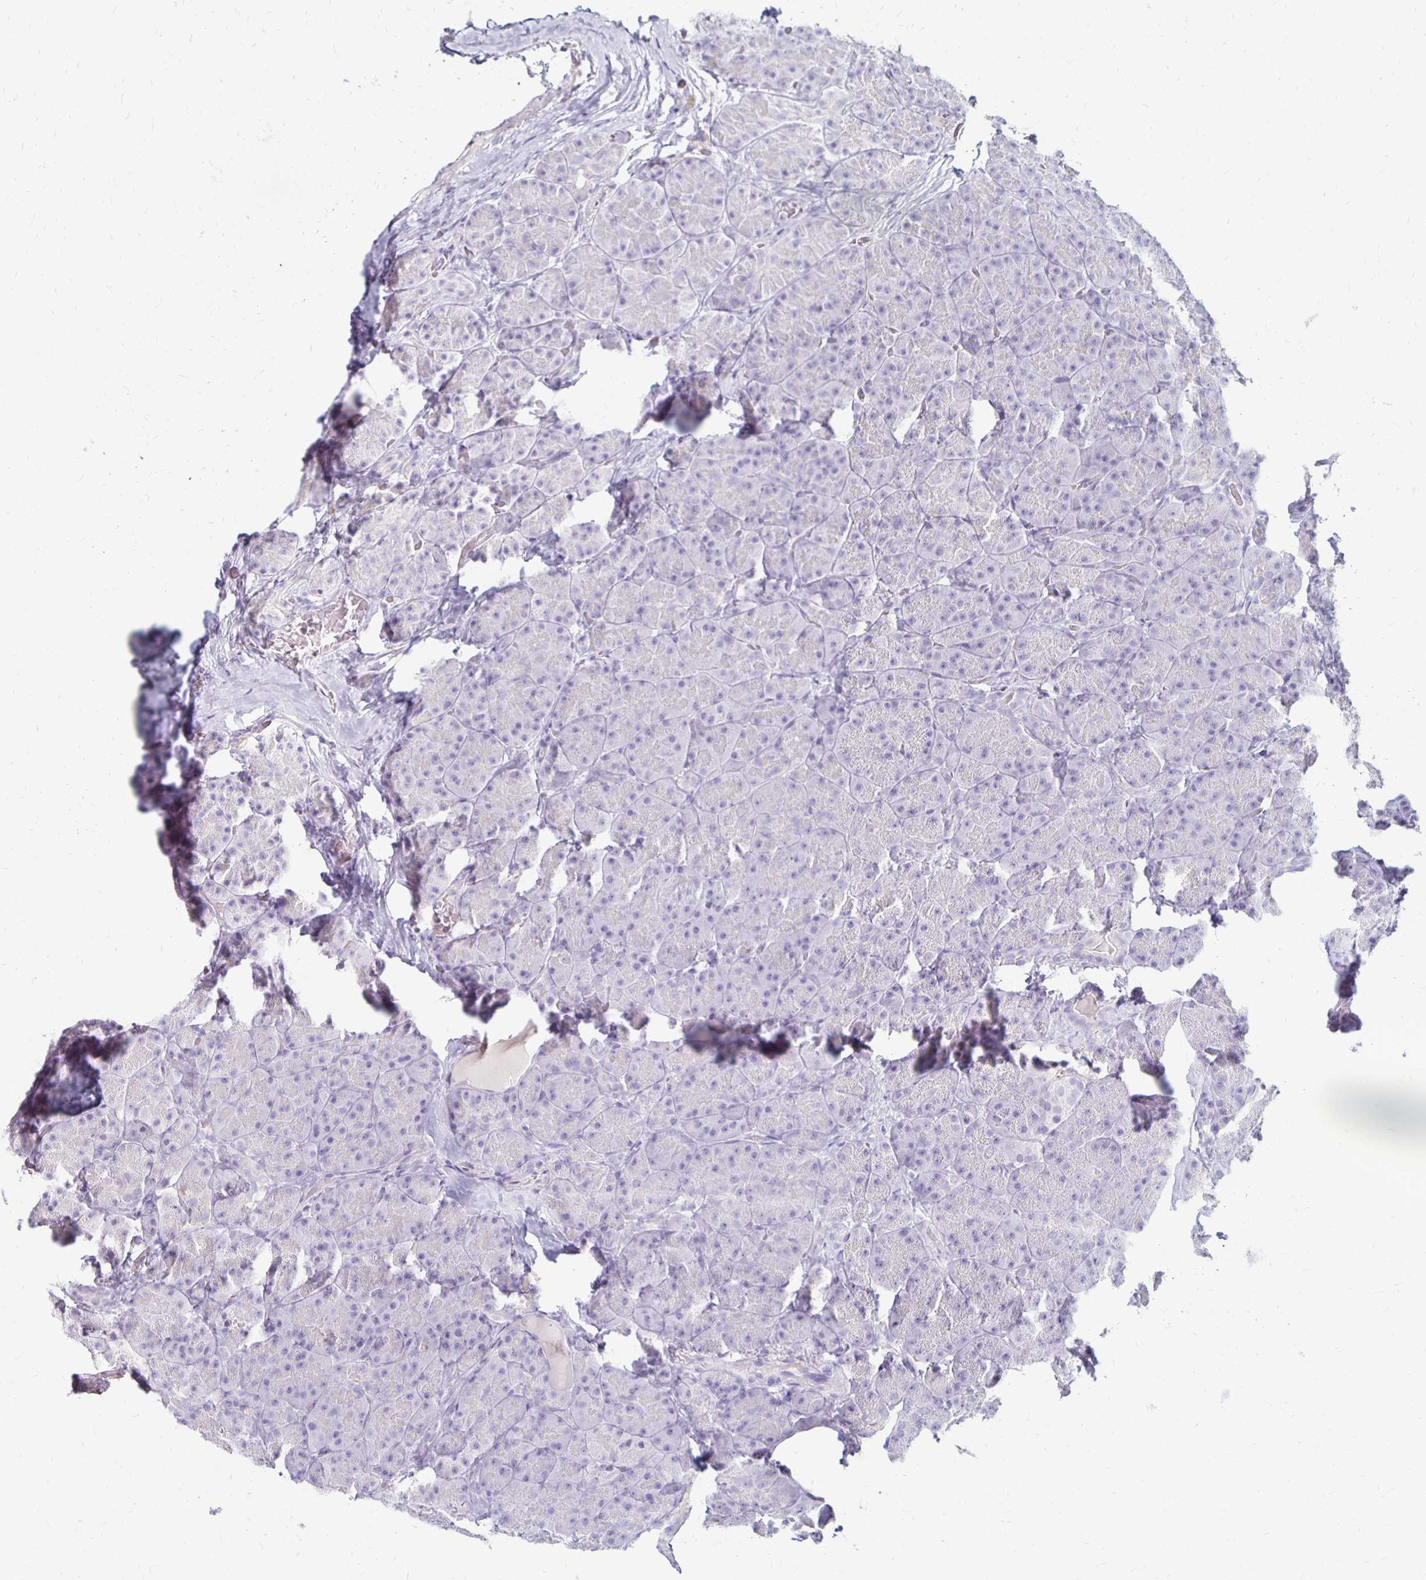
{"staining": {"intensity": "negative", "quantity": "none", "location": "none"}, "tissue": "pancreas", "cell_type": "Exocrine glandular cells", "image_type": "normal", "snomed": [{"axis": "morphology", "description": "Normal tissue, NOS"}, {"axis": "topography", "description": "Pancreas"}], "caption": "This photomicrograph is of normal pancreas stained with immunohistochemistry (IHC) to label a protein in brown with the nuclei are counter-stained blue. There is no staining in exocrine glandular cells.", "gene": "RYR1", "patient": {"sex": "male", "age": 57}}